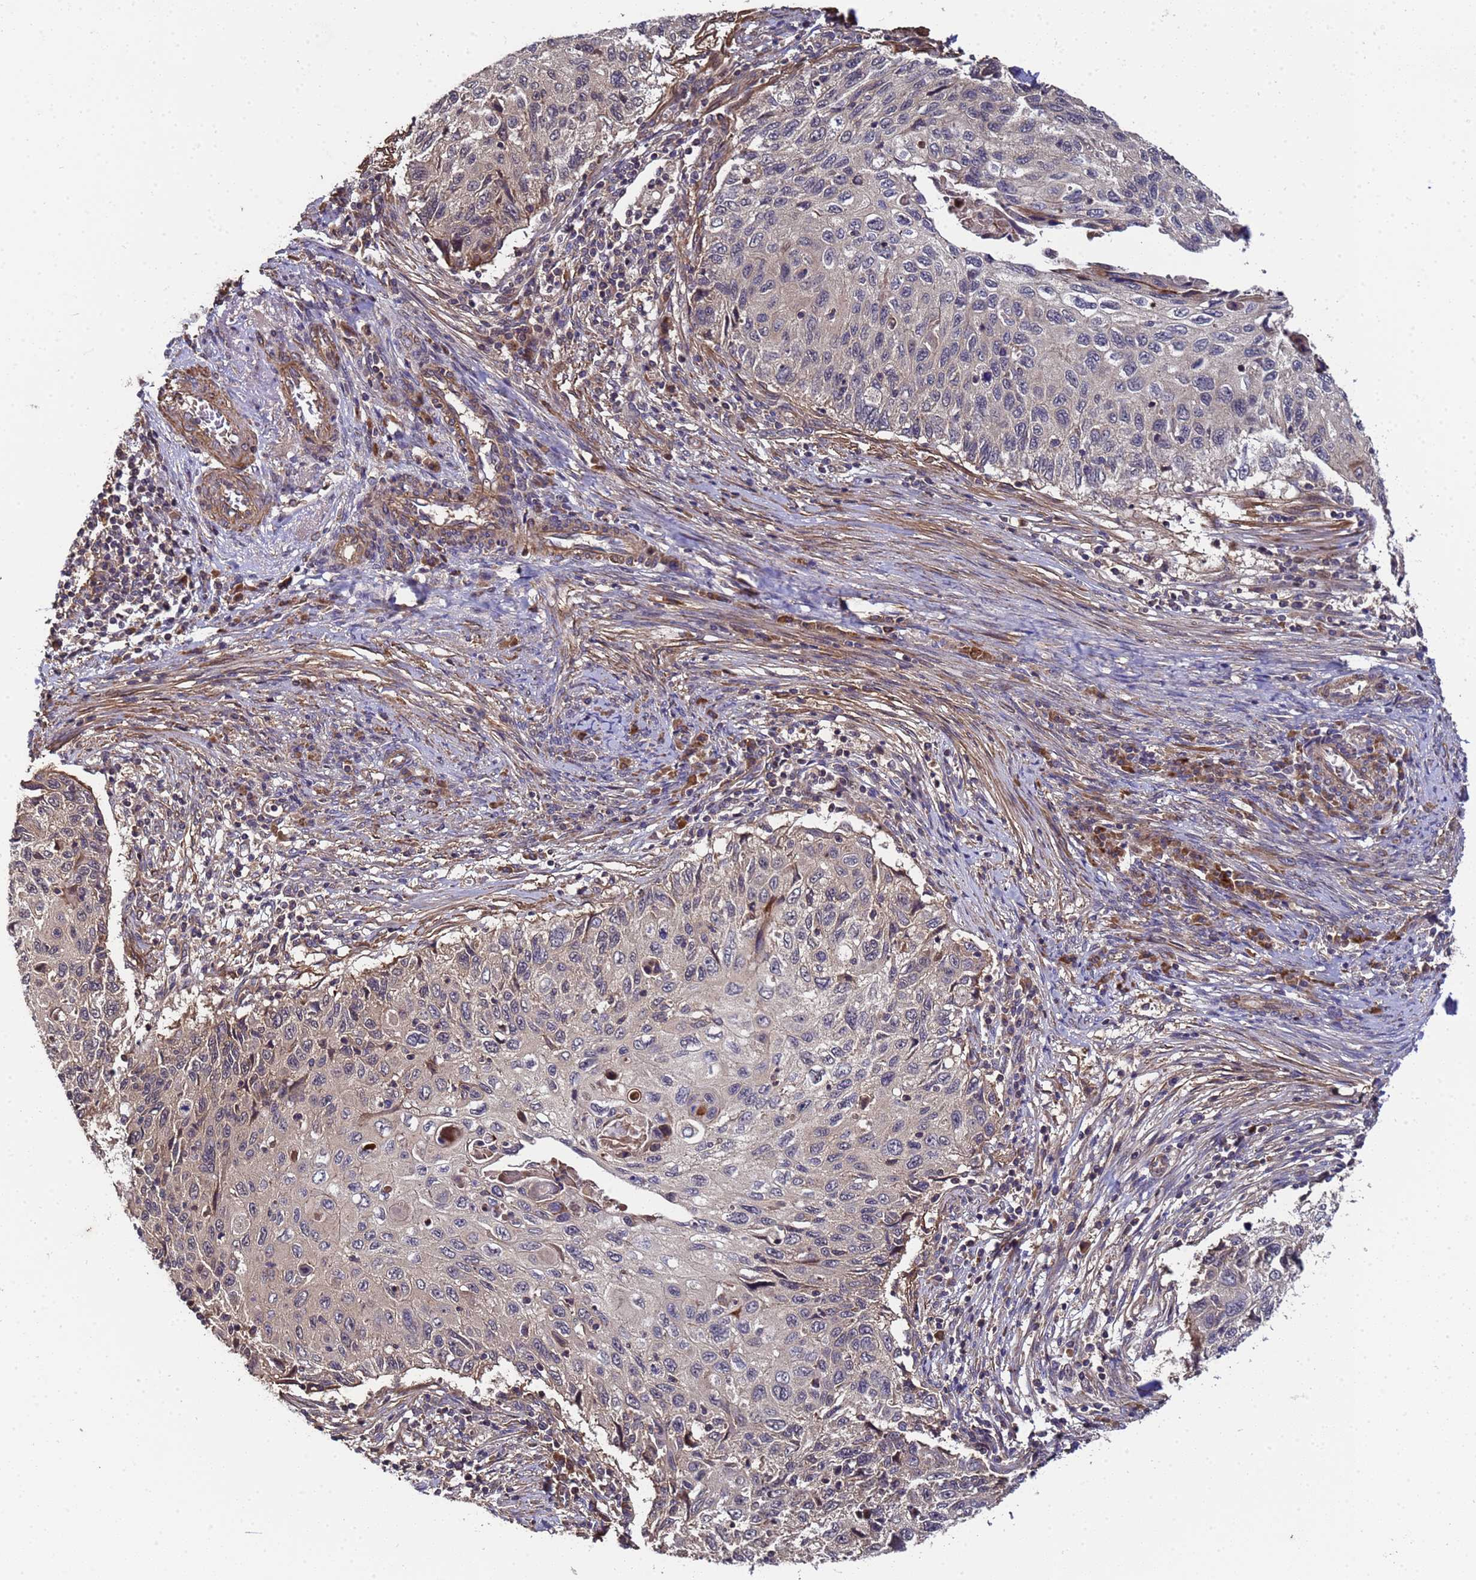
{"staining": {"intensity": "negative", "quantity": "none", "location": "none"}, "tissue": "cervical cancer", "cell_type": "Tumor cells", "image_type": "cancer", "snomed": [{"axis": "morphology", "description": "Squamous cell carcinoma, NOS"}, {"axis": "topography", "description": "Cervix"}], "caption": "Squamous cell carcinoma (cervical) stained for a protein using immunohistochemistry displays no positivity tumor cells.", "gene": "GSTCD", "patient": {"sex": "female", "age": 70}}